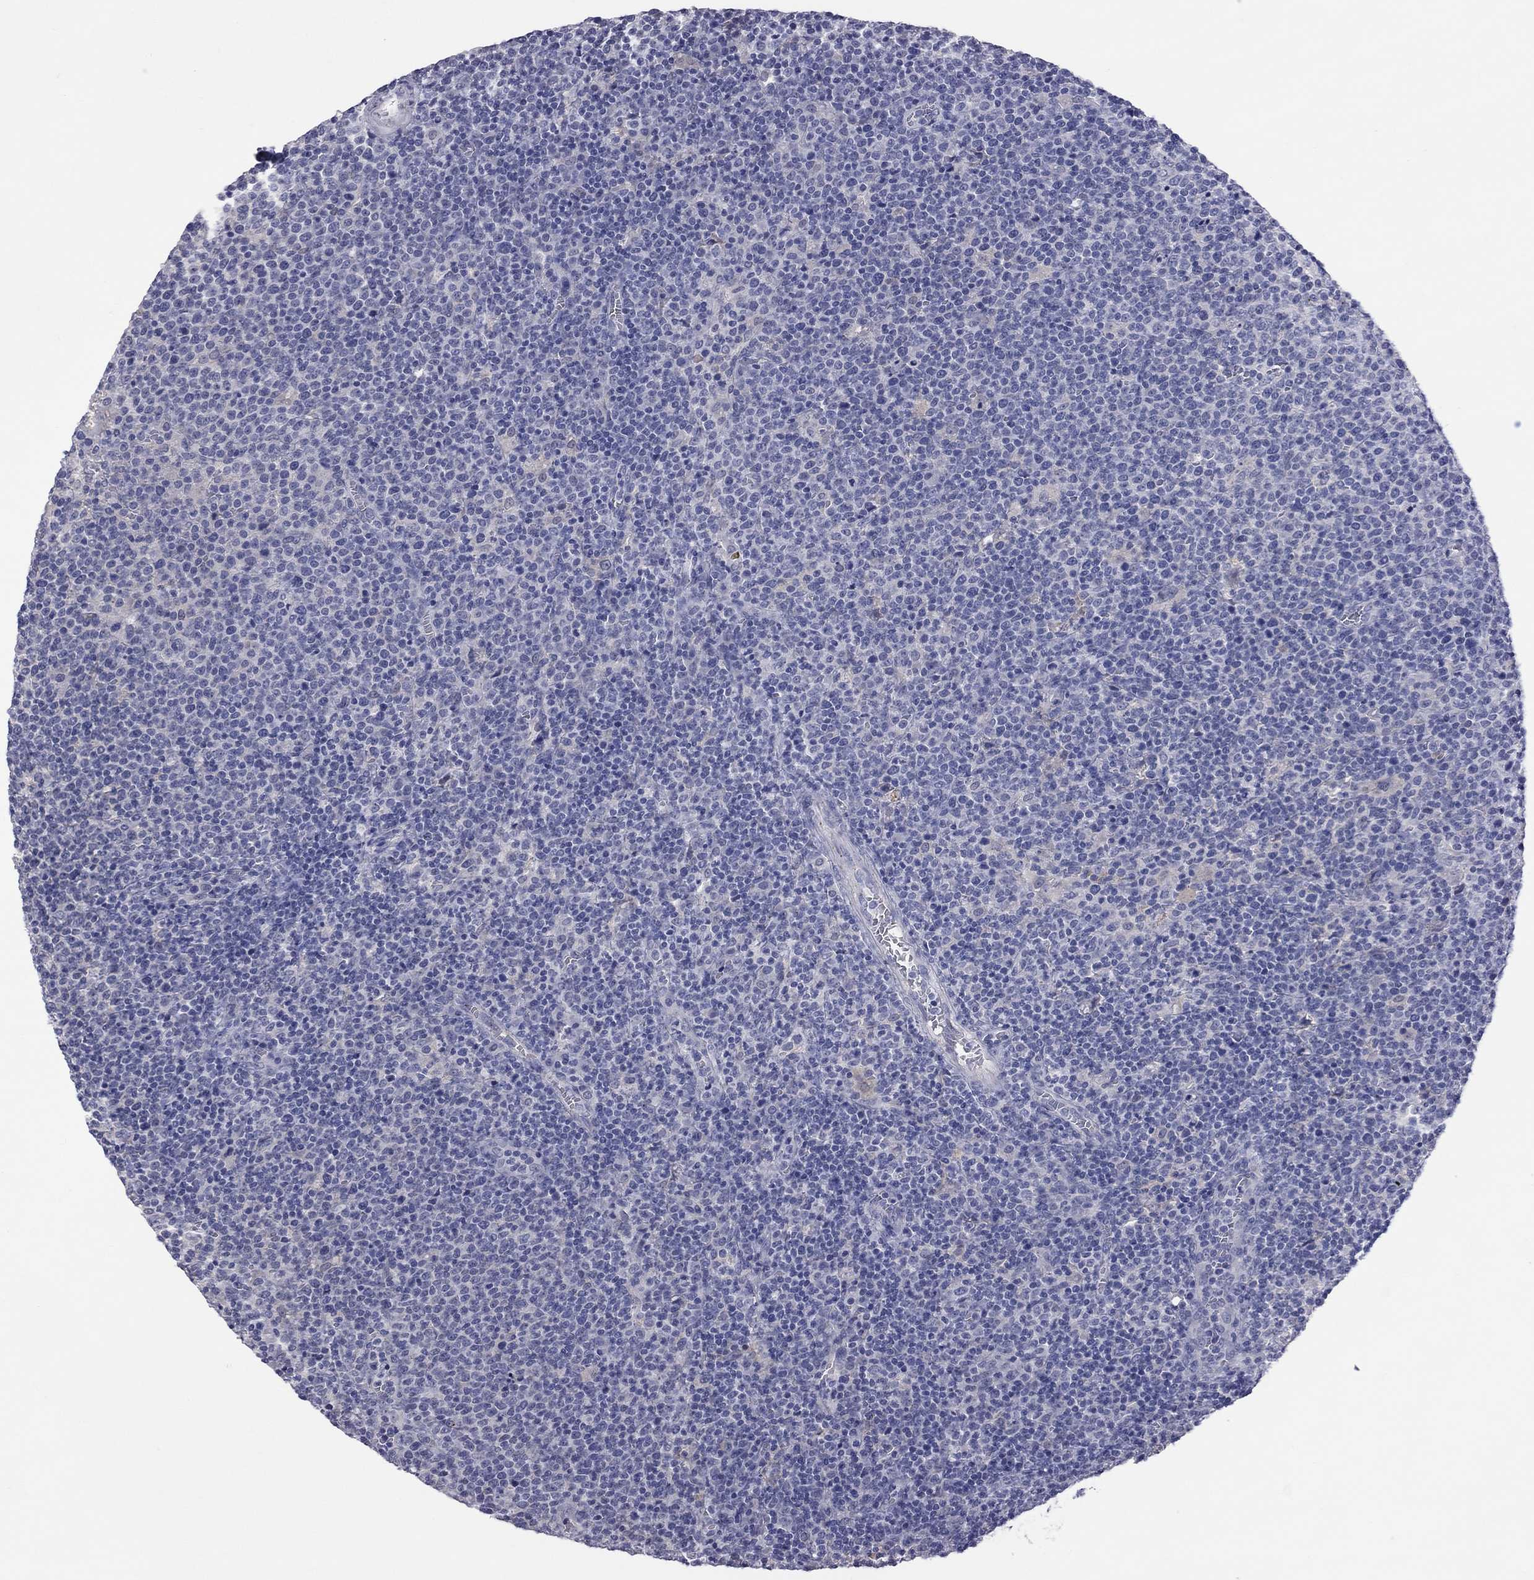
{"staining": {"intensity": "negative", "quantity": "none", "location": "none"}, "tissue": "lymphoma", "cell_type": "Tumor cells", "image_type": "cancer", "snomed": [{"axis": "morphology", "description": "Malignant lymphoma, non-Hodgkin's type, High grade"}, {"axis": "topography", "description": "Lymph node"}], "caption": "High magnification brightfield microscopy of lymphoma stained with DAB (brown) and counterstained with hematoxylin (blue): tumor cells show no significant staining.", "gene": "HYLS1", "patient": {"sex": "male", "age": 61}}